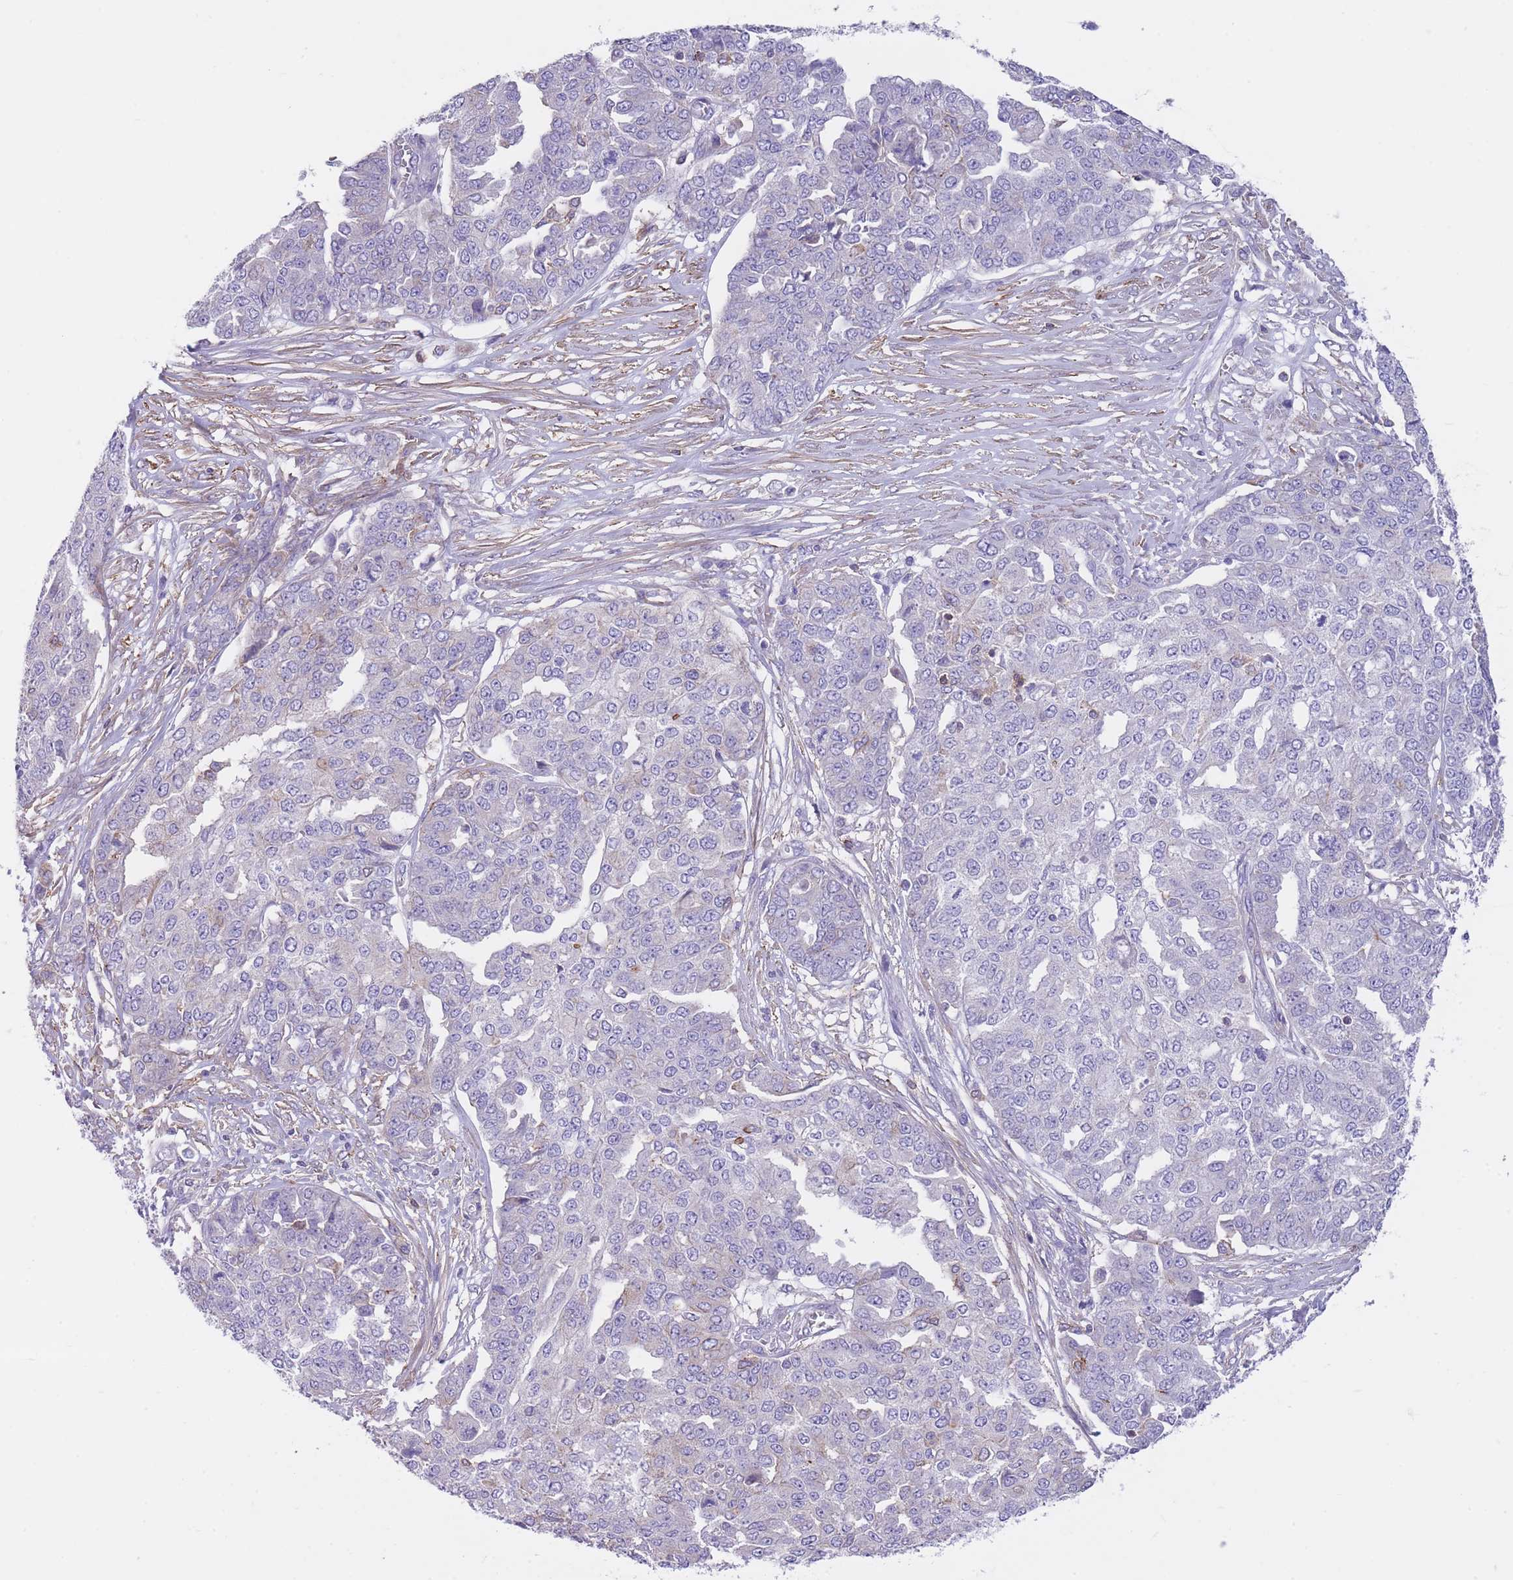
{"staining": {"intensity": "negative", "quantity": "none", "location": "none"}, "tissue": "ovarian cancer", "cell_type": "Tumor cells", "image_type": "cancer", "snomed": [{"axis": "morphology", "description": "Cystadenocarcinoma, serous, NOS"}, {"axis": "topography", "description": "Soft tissue"}, {"axis": "topography", "description": "Ovary"}], "caption": "Immunohistochemistry (IHC) histopathology image of ovarian serous cystadenocarcinoma stained for a protein (brown), which reveals no expression in tumor cells.", "gene": "LDB3", "patient": {"sex": "female", "age": 57}}